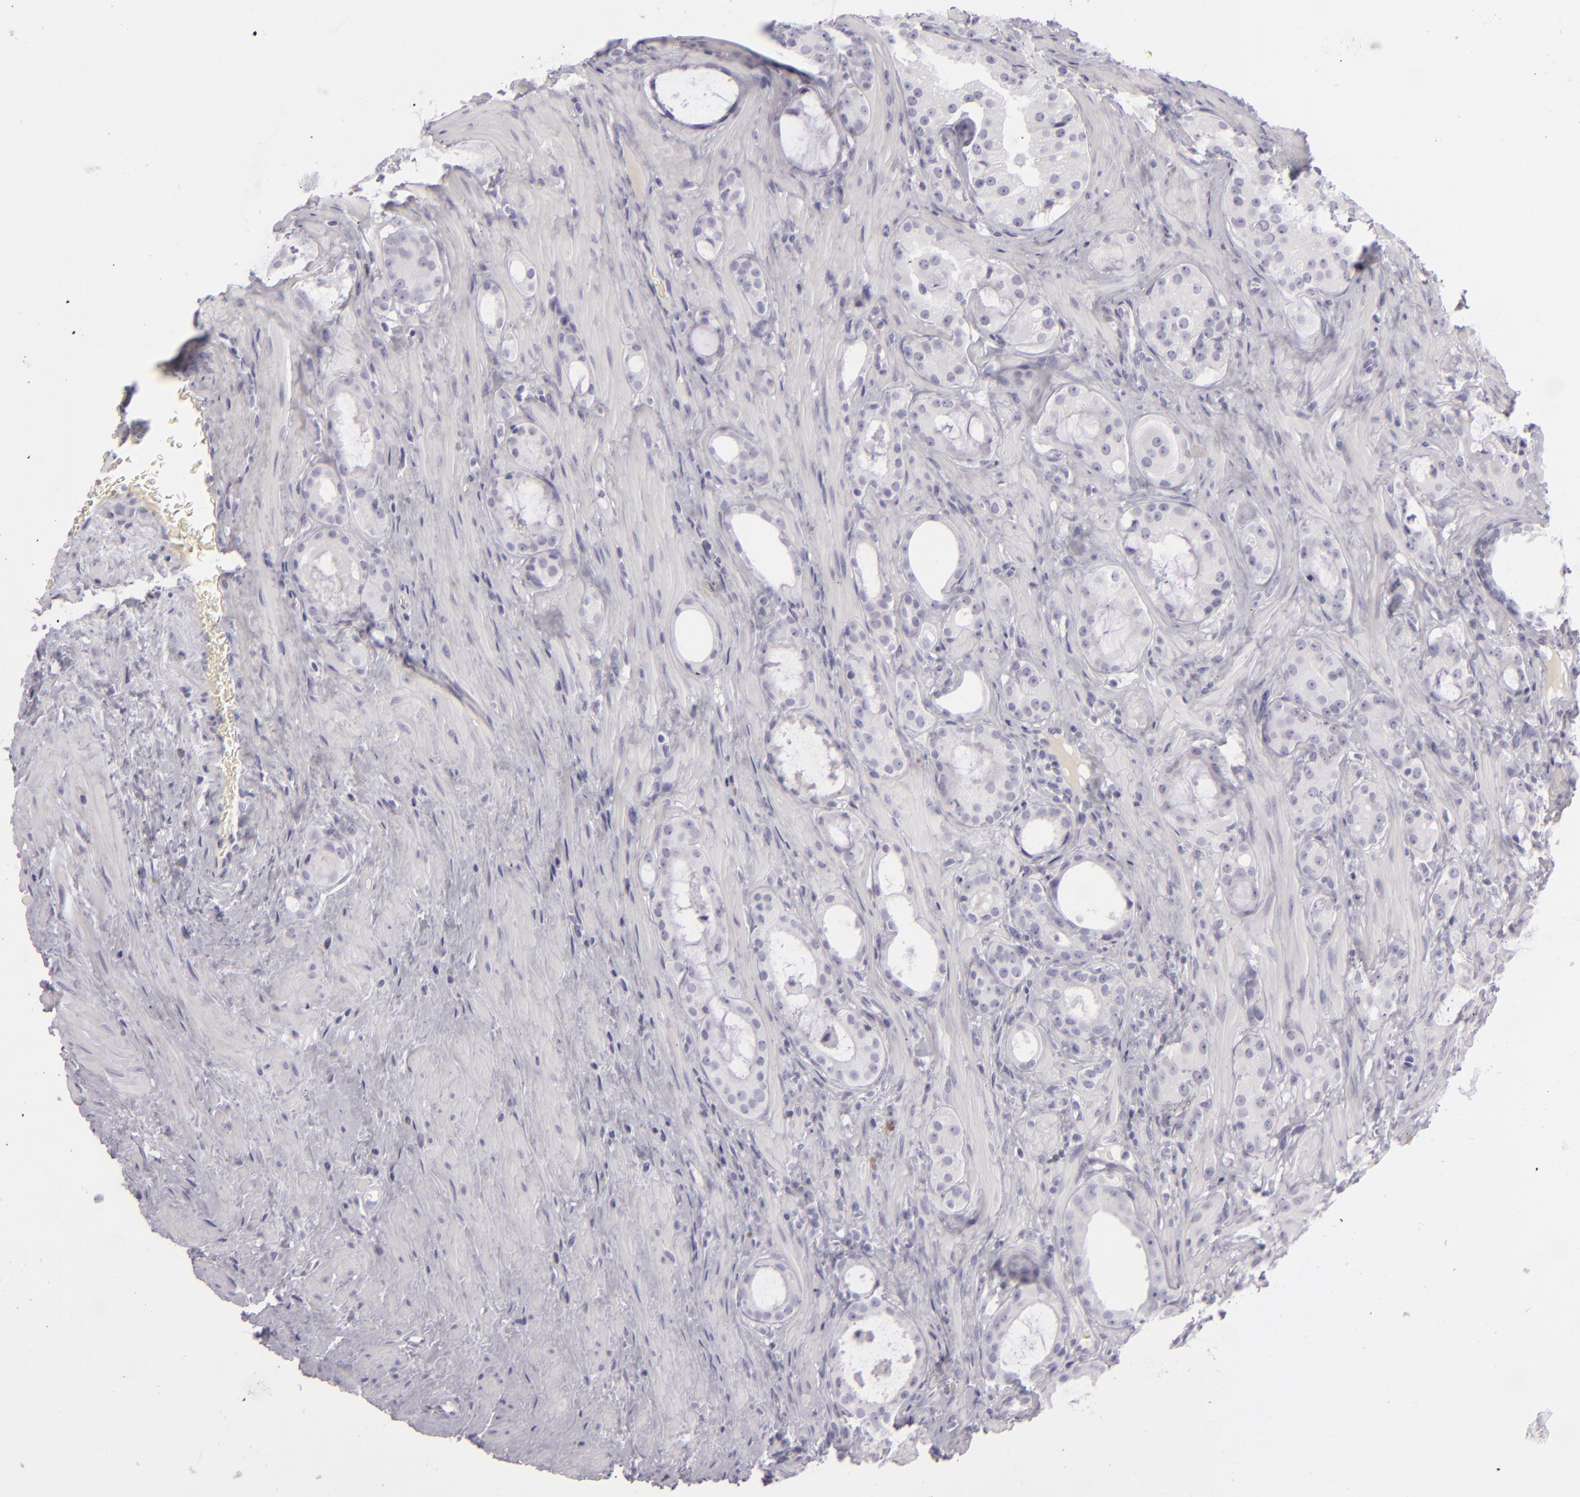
{"staining": {"intensity": "negative", "quantity": "none", "location": "none"}, "tissue": "prostate cancer", "cell_type": "Tumor cells", "image_type": "cancer", "snomed": [{"axis": "morphology", "description": "Adenocarcinoma, Medium grade"}, {"axis": "topography", "description": "Prostate"}], "caption": "Histopathology image shows no significant protein positivity in tumor cells of adenocarcinoma (medium-grade) (prostate).", "gene": "CDX2", "patient": {"sex": "male", "age": 73}}